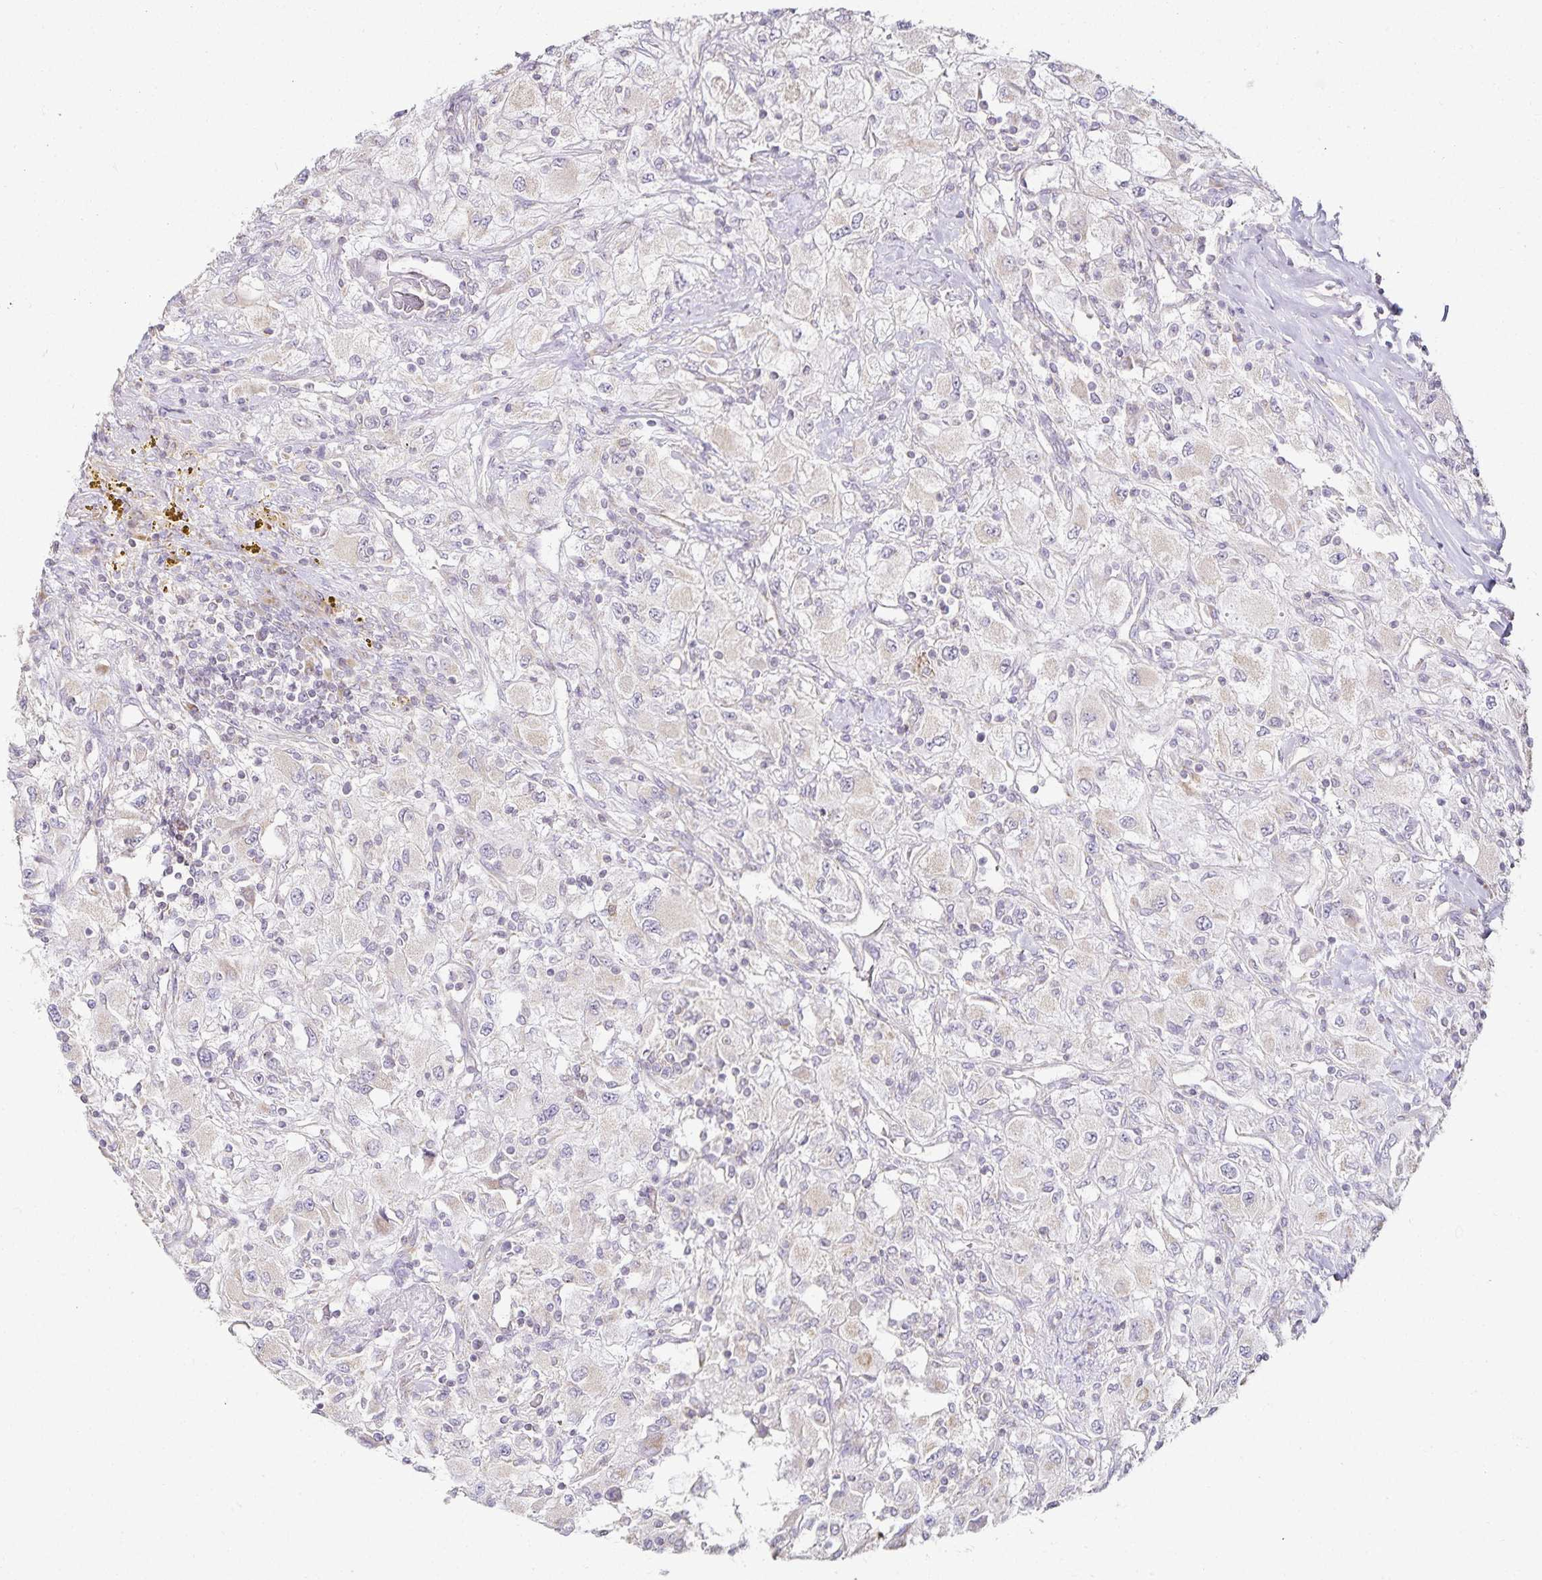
{"staining": {"intensity": "negative", "quantity": "none", "location": "none"}, "tissue": "renal cancer", "cell_type": "Tumor cells", "image_type": "cancer", "snomed": [{"axis": "morphology", "description": "Adenocarcinoma, NOS"}, {"axis": "topography", "description": "Kidney"}], "caption": "Micrograph shows no protein positivity in tumor cells of renal adenocarcinoma tissue.", "gene": "GP2", "patient": {"sex": "female", "age": 67}}